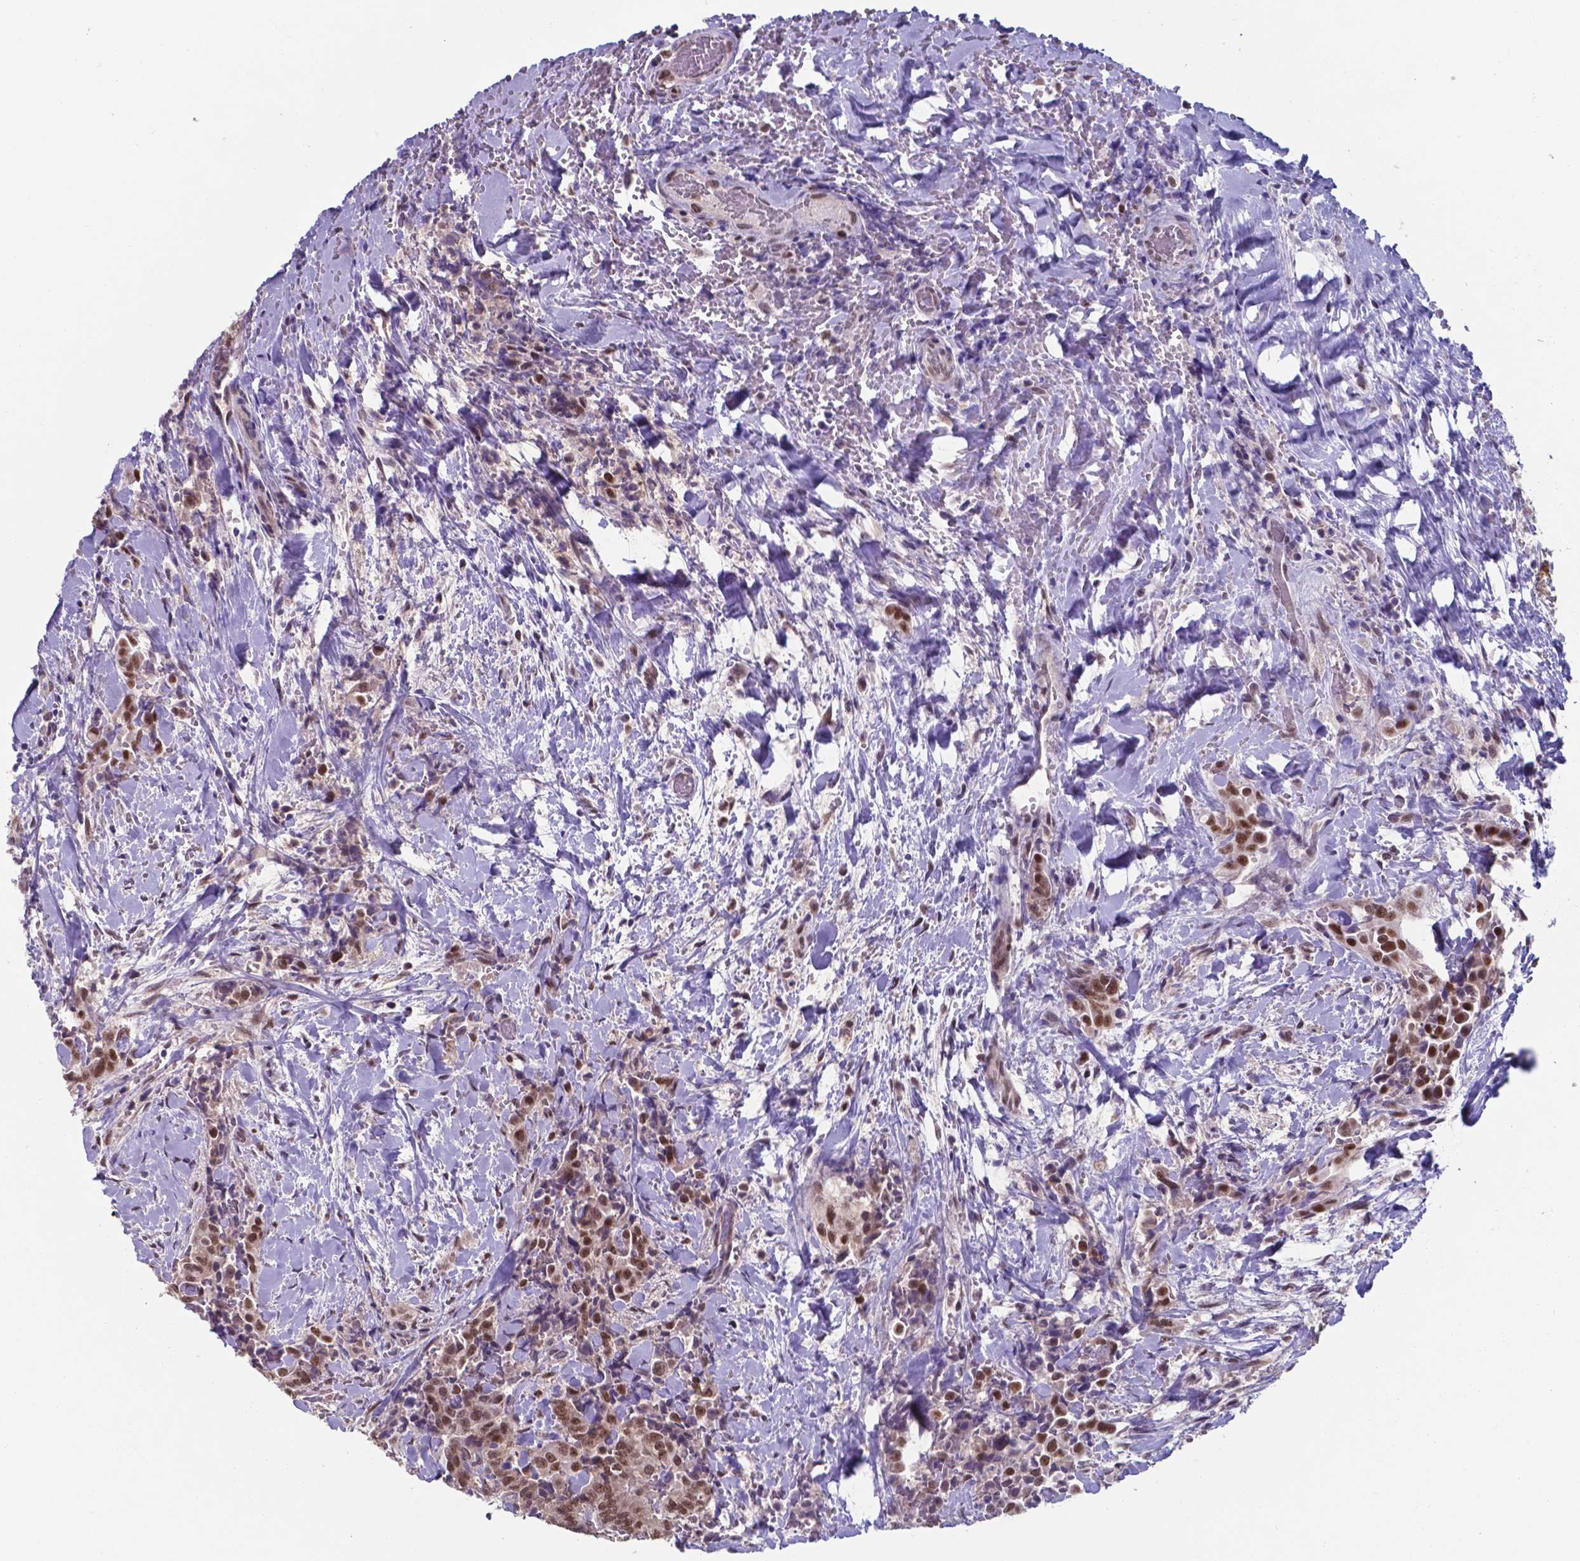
{"staining": {"intensity": "moderate", "quantity": ">75%", "location": "nuclear"}, "tissue": "thyroid cancer", "cell_type": "Tumor cells", "image_type": "cancer", "snomed": [{"axis": "morphology", "description": "Papillary adenocarcinoma, NOS"}, {"axis": "topography", "description": "Thyroid gland"}], "caption": "Immunohistochemical staining of human thyroid cancer shows moderate nuclear protein staining in about >75% of tumor cells.", "gene": "UBE2E2", "patient": {"sex": "male", "age": 61}}